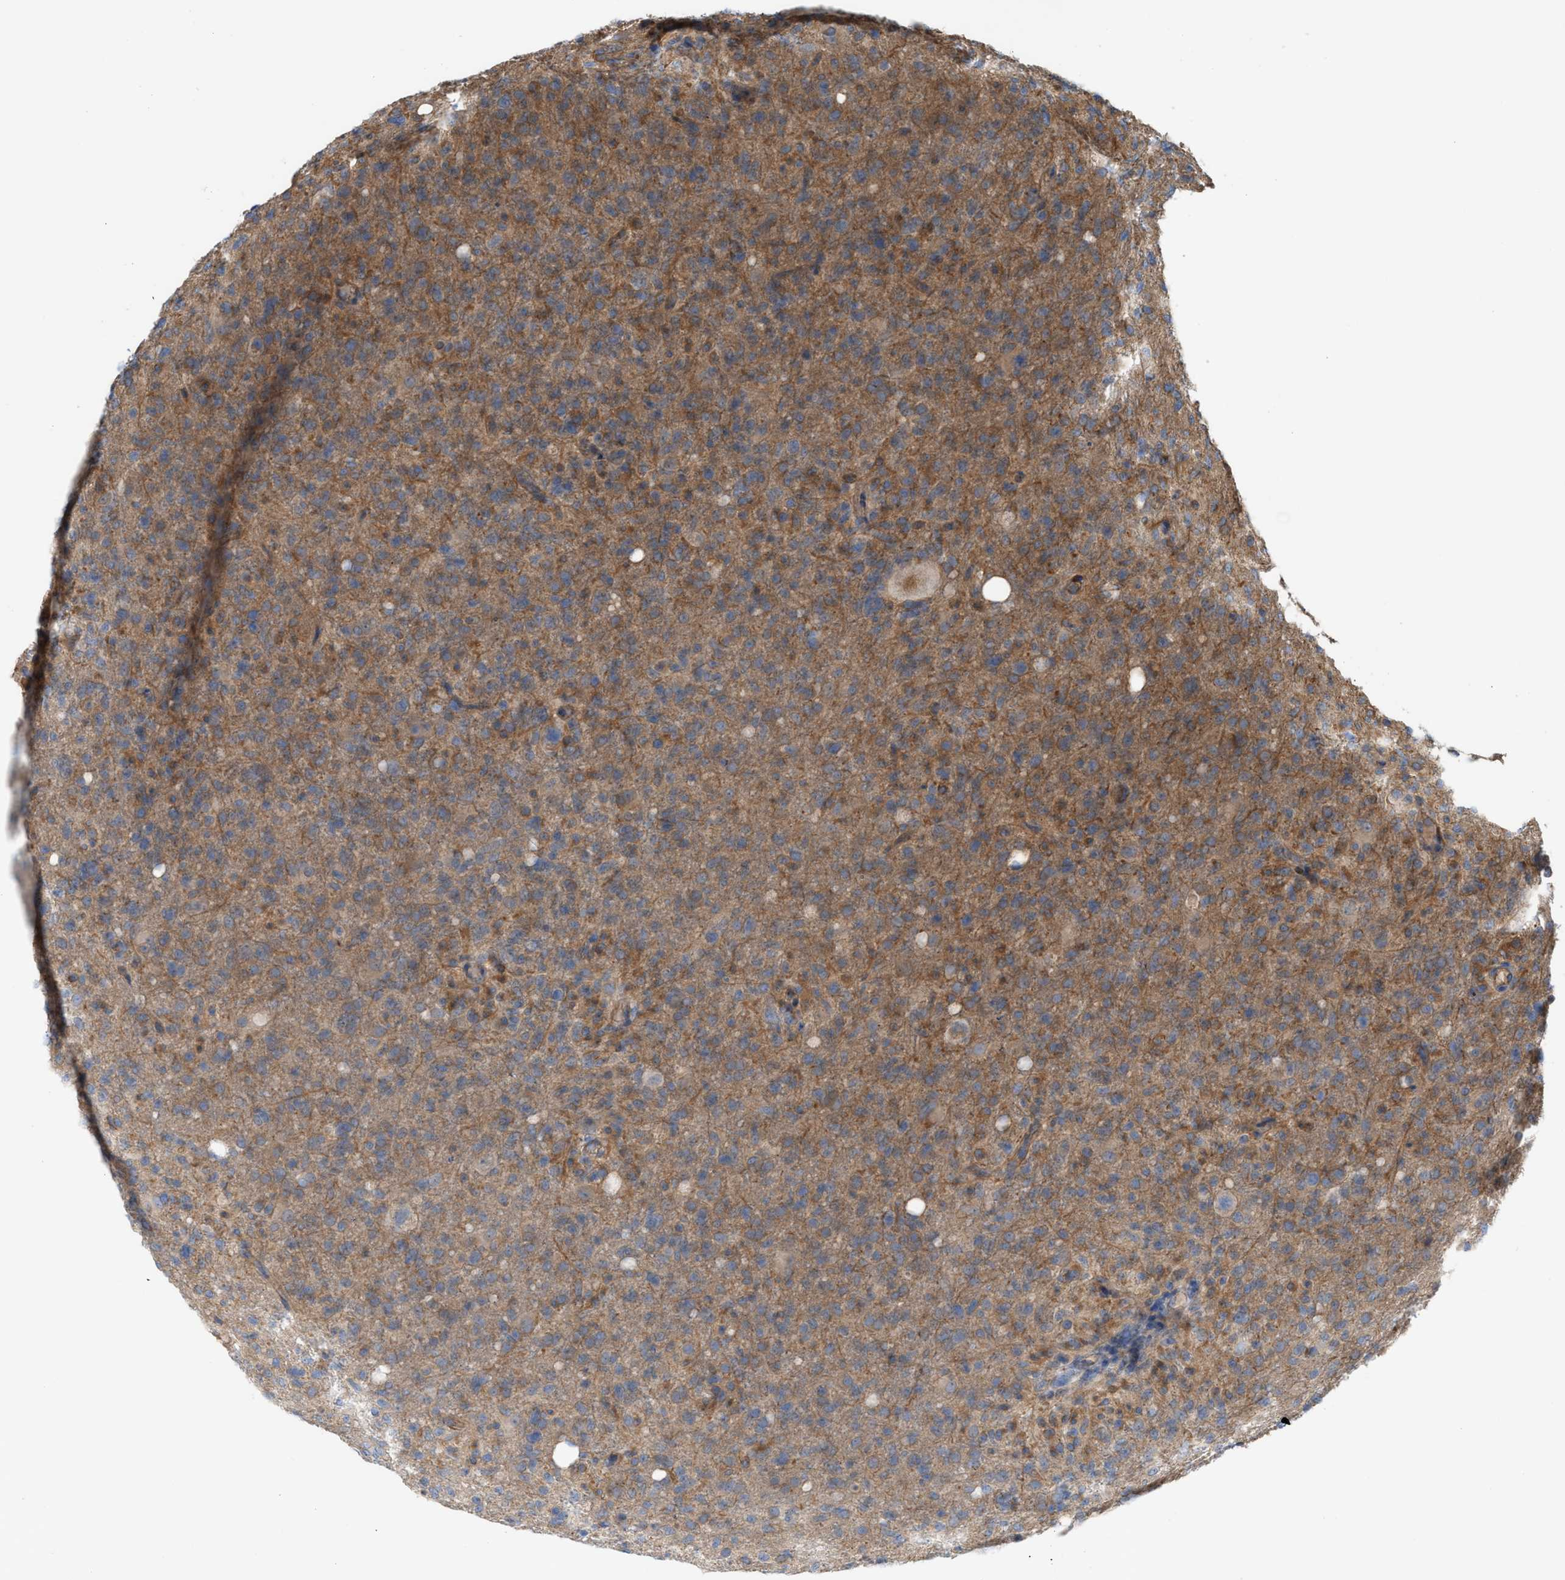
{"staining": {"intensity": "moderate", "quantity": ">75%", "location": "cytoplasmic/membranous"}, "tissue": "glioma", "cell_type": "Tumor cells", "image_type": "cancer", "snomed": [{"axis": "morphology", "description": "Glioma, malignant, High grade"}, {"axis": "topography", "description": "Brain"}], "caption": "Immunohistochemistry (IHC) histopathology image of neoplastic tissue: glioma stained using immunohistochemistry displays medium levels of moderate protein expression localized specifically in the cytoplasmic/membranous of tumor cells, appearing as a cytoplasmic/membranous brown color.", "gene": "OXSM", "patient": {"sex": "female", "age": 57}}